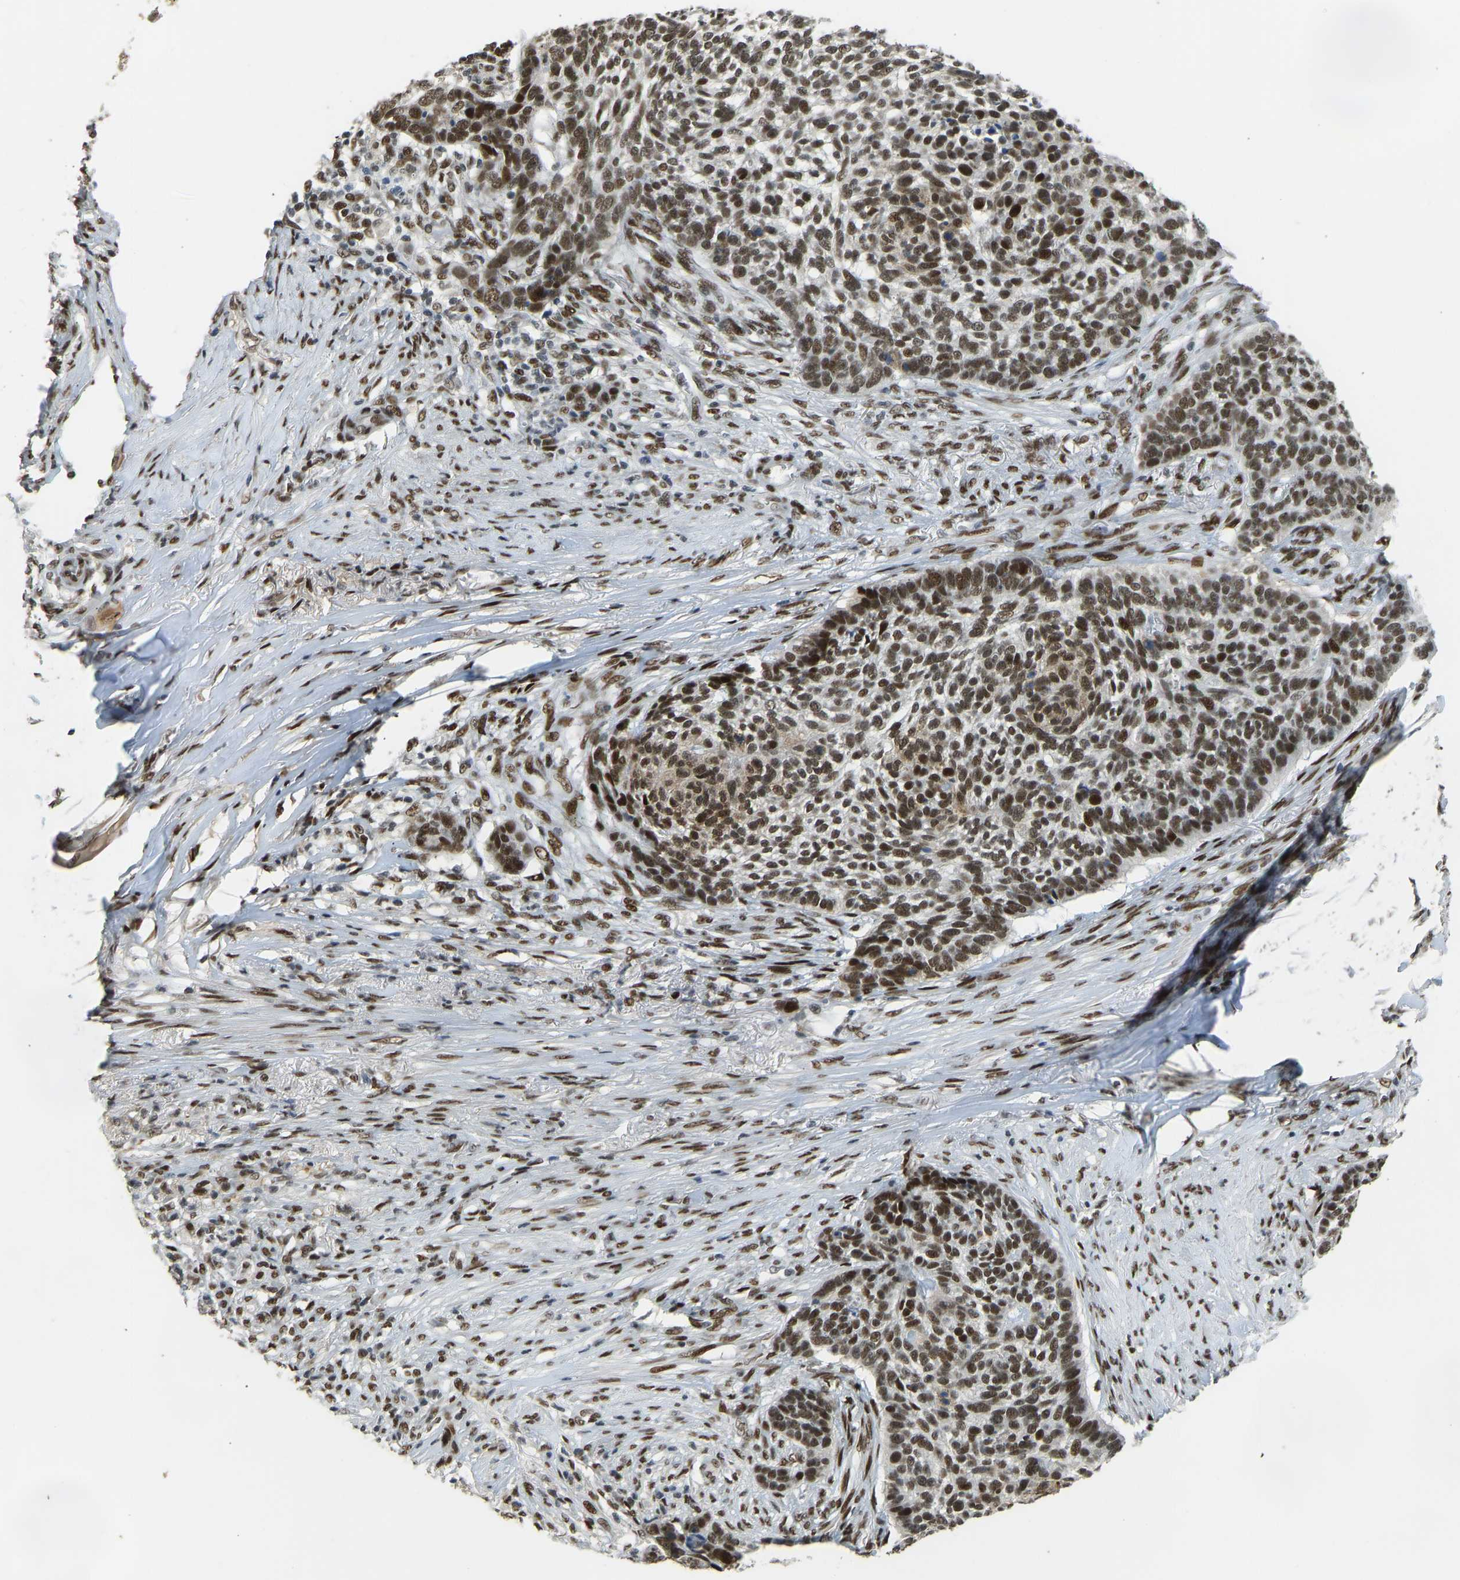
{"staining": {"intensity": "strong", "quantity": ">75%", "location": "nuclear"}, "tissue": "skin cancer", "cell_type": "Tumor cells", "image_type": "cancer", "snomed": [{"axis": "morphology", "description": "Basal cell carcinoma"}, {"axis": "topography", "description": "Skin"}], "caption": "This is an image of immunohistochemistry staining of skin cancer (basal cell carcinoma), which shows strong staining in the nuclear of tumor cells.", "gene": "FOXK1", "patient": {"sex": "male", "age": 85}}